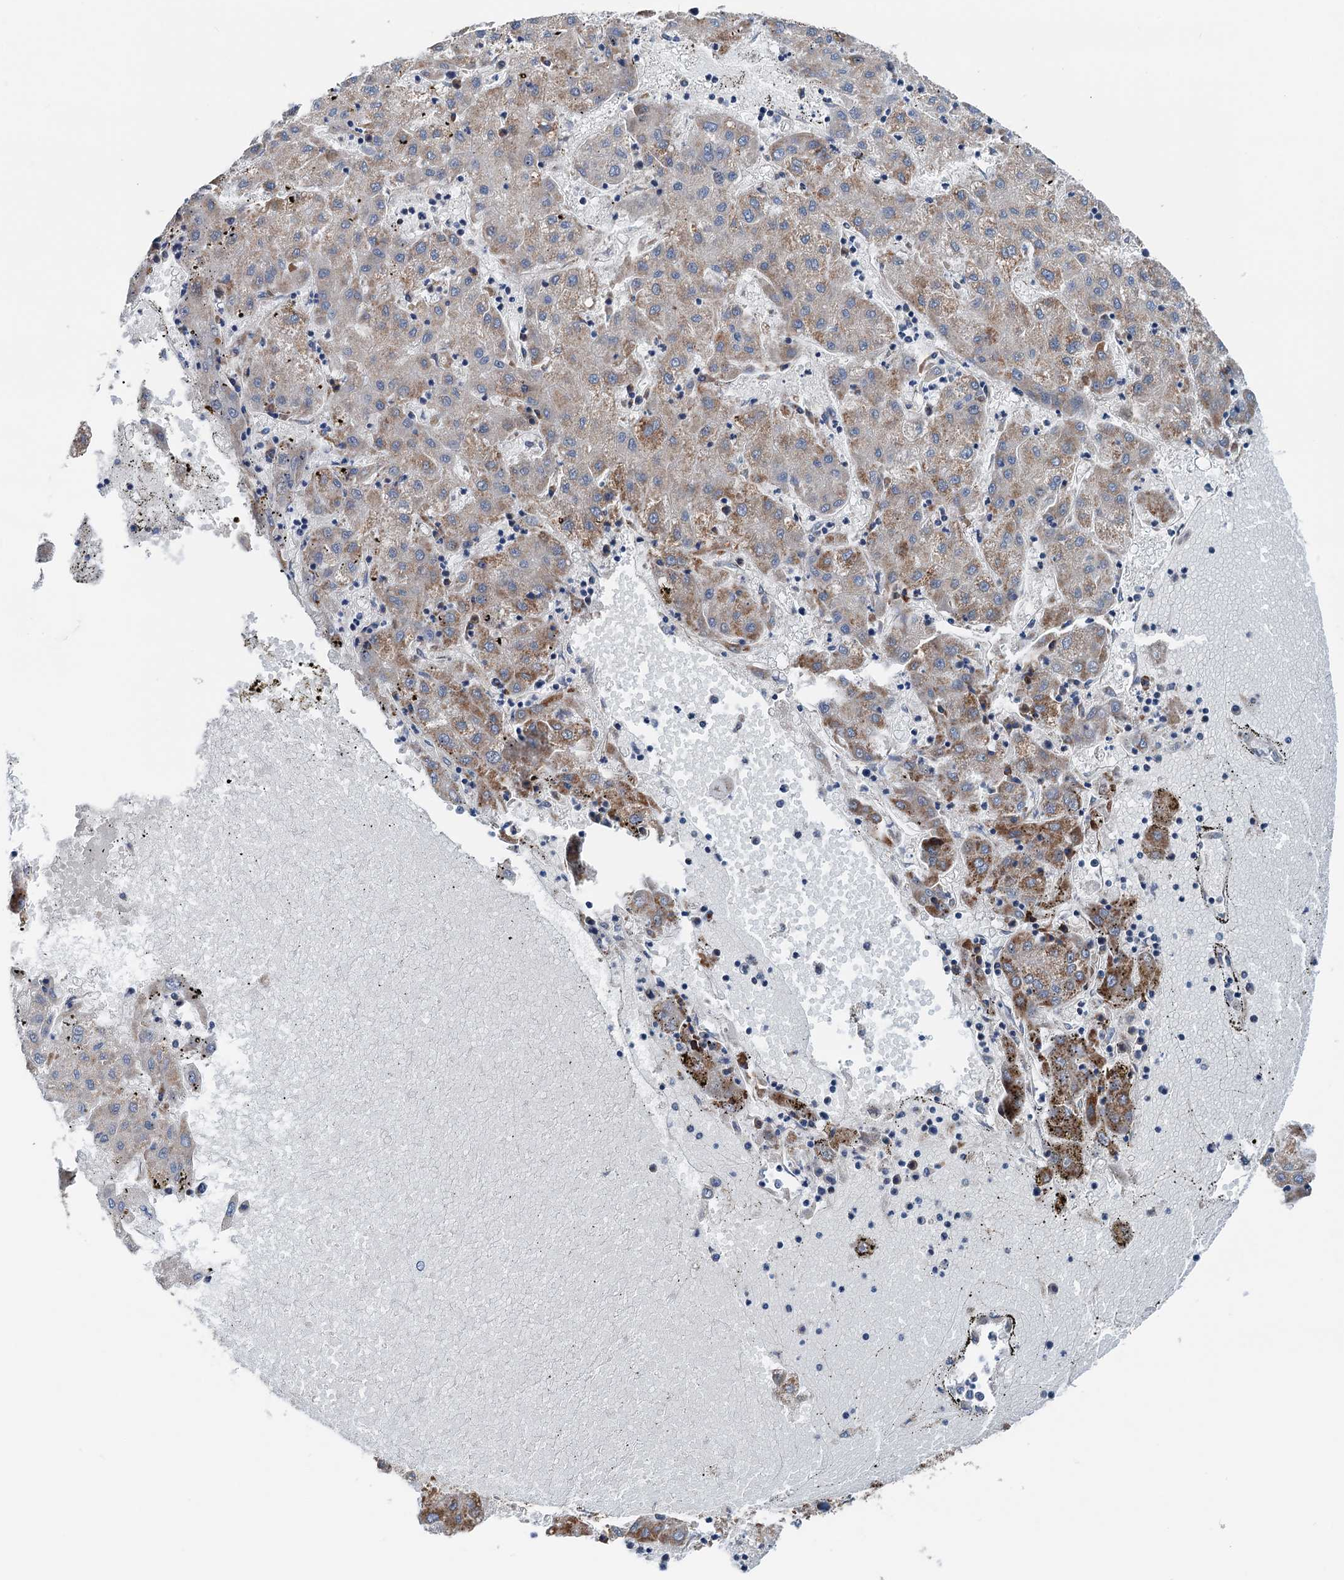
{"staining": {"intensity": "moderate", "quantity": "<25%", "location": "cytoplasmic/membranous"}, "tissue": "liver cancer", "cell_type": "Tumor cells", "image_type": "cancer", "snomed": [{"axis": "morphology", "description": "Carcinoma, Hepatocellular, NOS"}, {"axis": "topography", "description": "Liver"}], "caption": "Liver cancer stained for a protein (brown) exhibits moderate cytoplasmic/membranous positive expression in about <25% of tumor cells.", "gene": "ELAC1", "patient": {"sex": "male", "age": 72}}